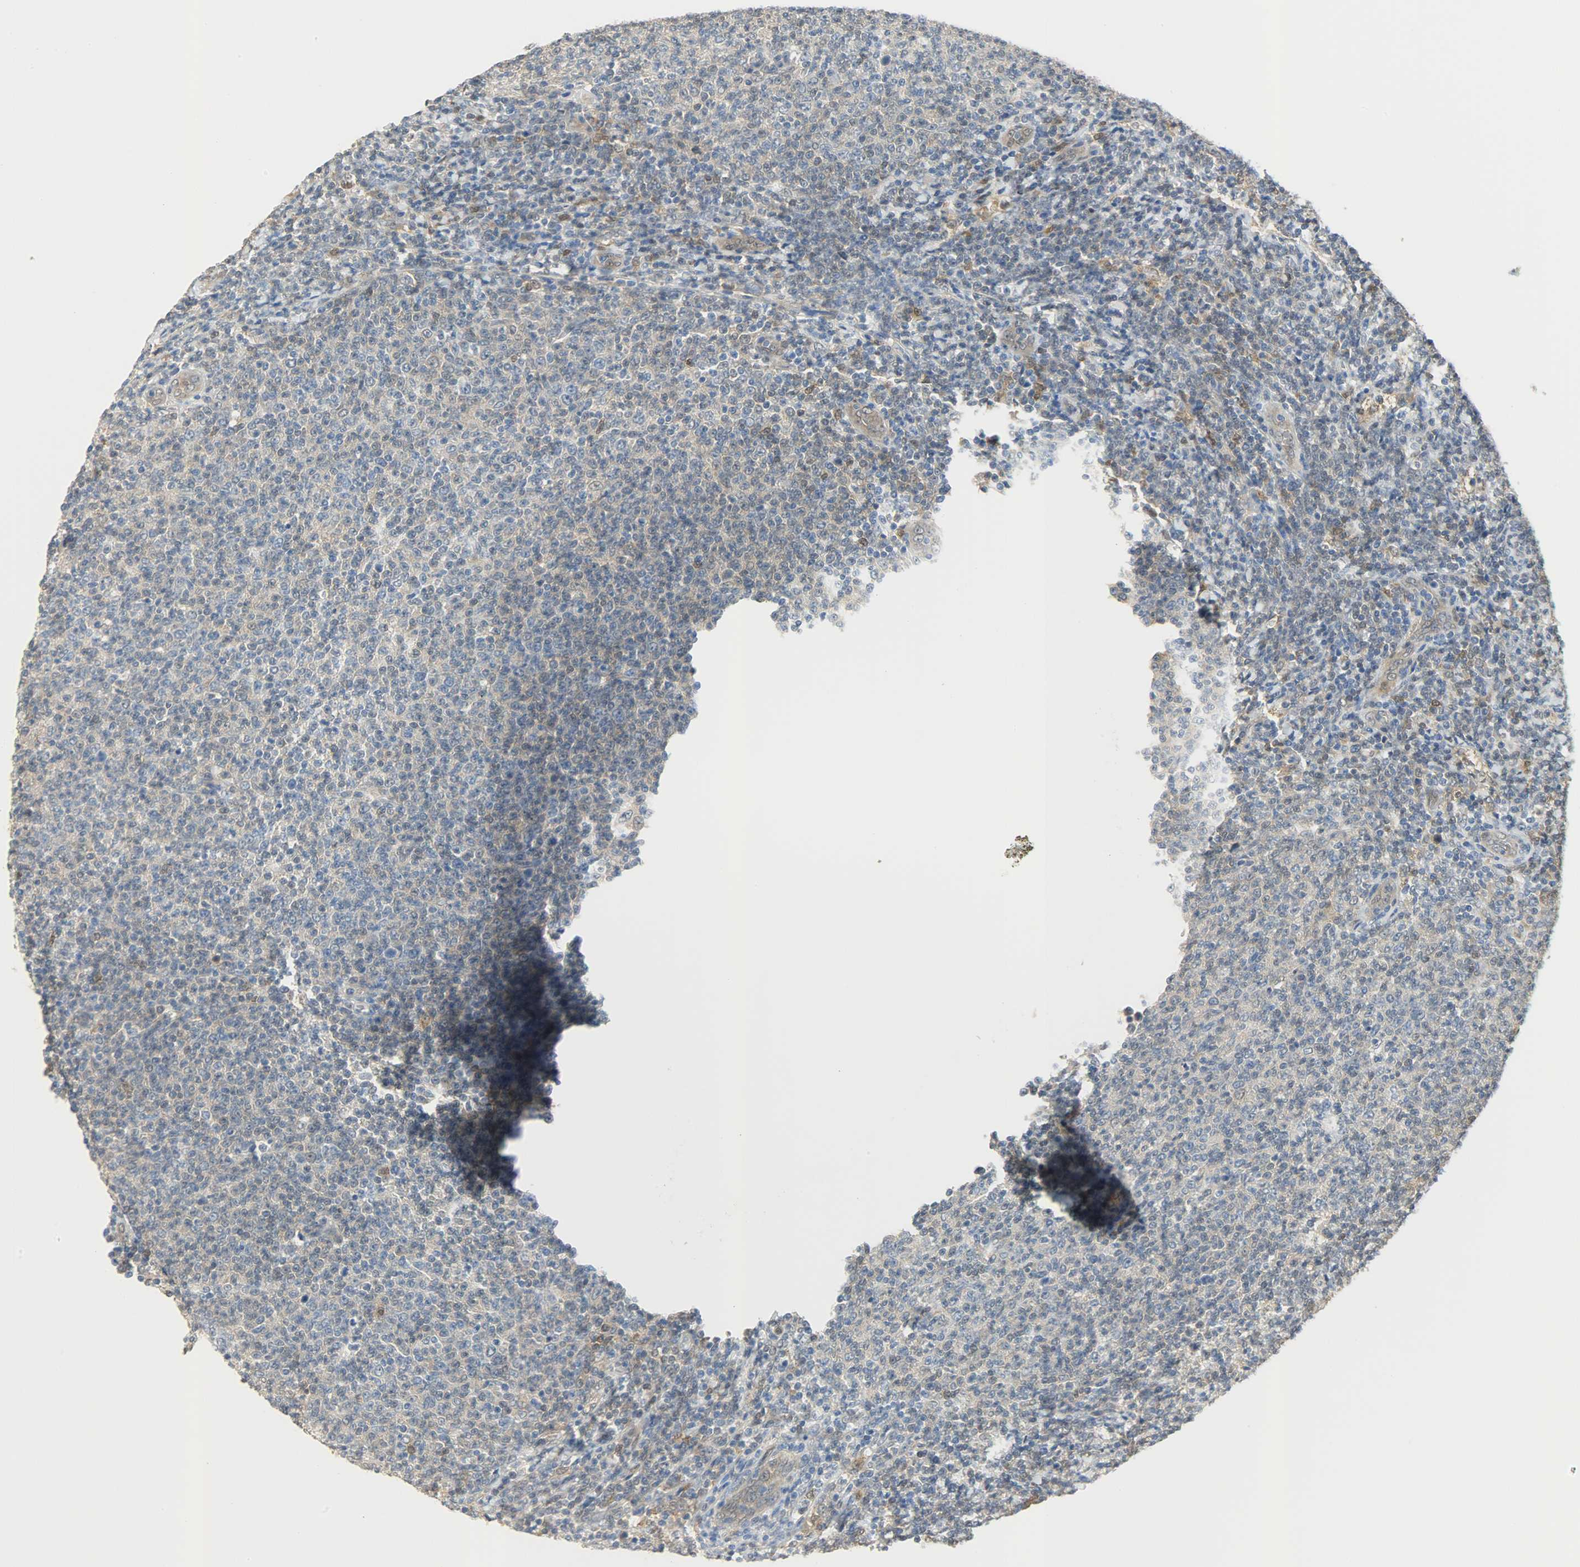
{"staining": {"intensity": "moderate", "quantity": ">75%", "location": "cytoplasmic/membranous,nuclear"}, "tissue": "lymphoma", "cell_type": "Tumor cells", "image_type": "cancer", "snomed": [{"axis": "morphology", "description": "Malignant lymphoma, non-Hodgkin's type, Low grade"}, {"axis": "topography", "description": "Lymph node"}], "caption": "Lymphoma stained with immunohistochemistry demonstrates moderate cytoplasmic/membranous and nuclear expression in about >75% of tumor cells.", "gene": "EIF4EBP1", "patient": {"sex": "male", "age": 66}}